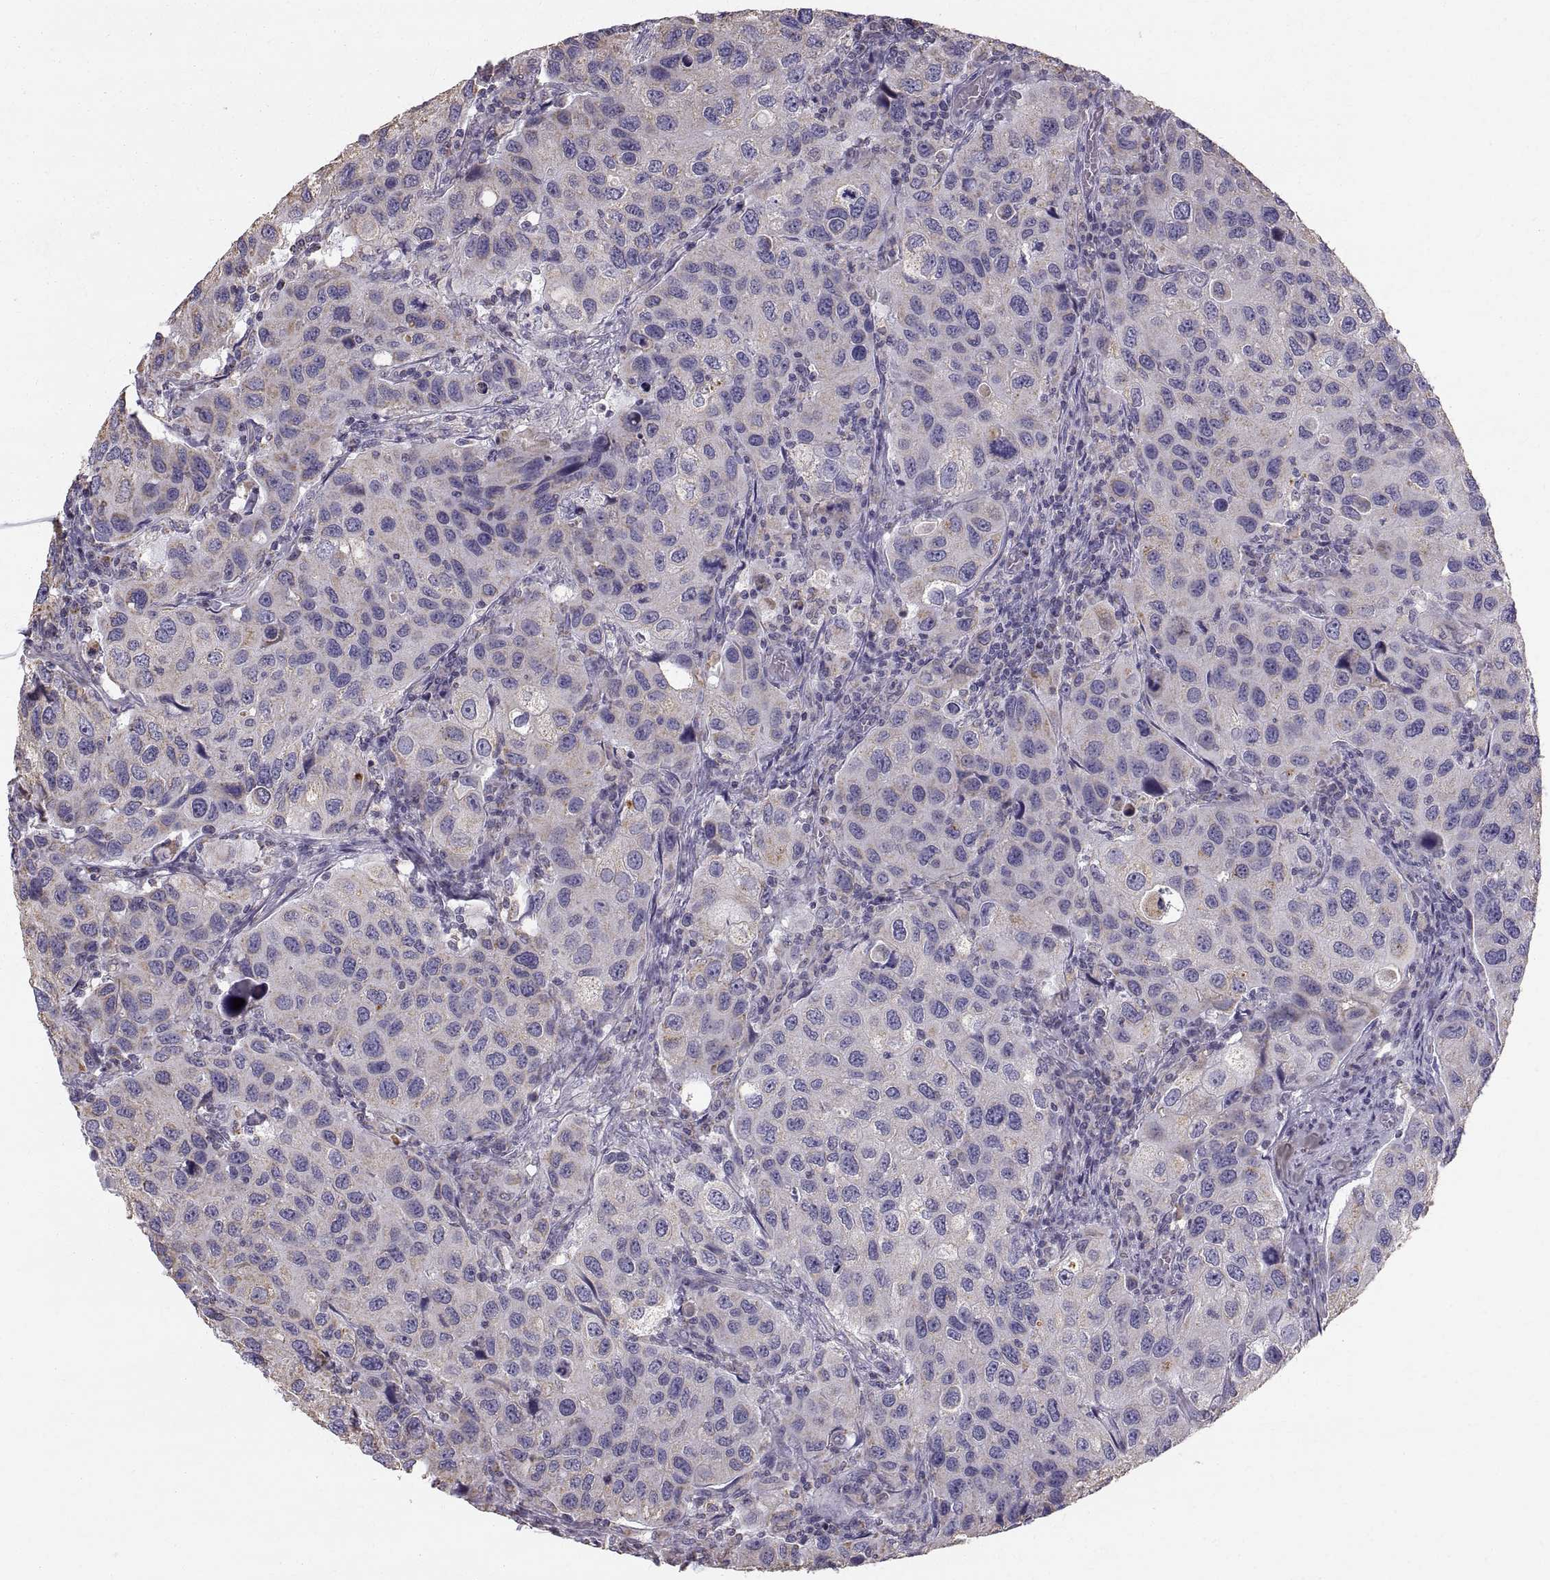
{"staining": {"intensity": "weak", "quantity": "<25%", "location": "cytoplasmic/membranous"}, "tissue": "urothelial cancer", "cell_type": "Tumor cells", "image_type": "cancer", "snomed": [{"axis": "morphology", "description": "Urothelial carcinoma, High grade"}, {"axis": "topography", "description": "Urinary bladder"}], "caption": "The immunohistochemistry (IHC) image has no significant staining in tumor cells of urothelial cancer tissue.", "gene": "STMND1", "patient": {"sex": "male", "age": 79}}